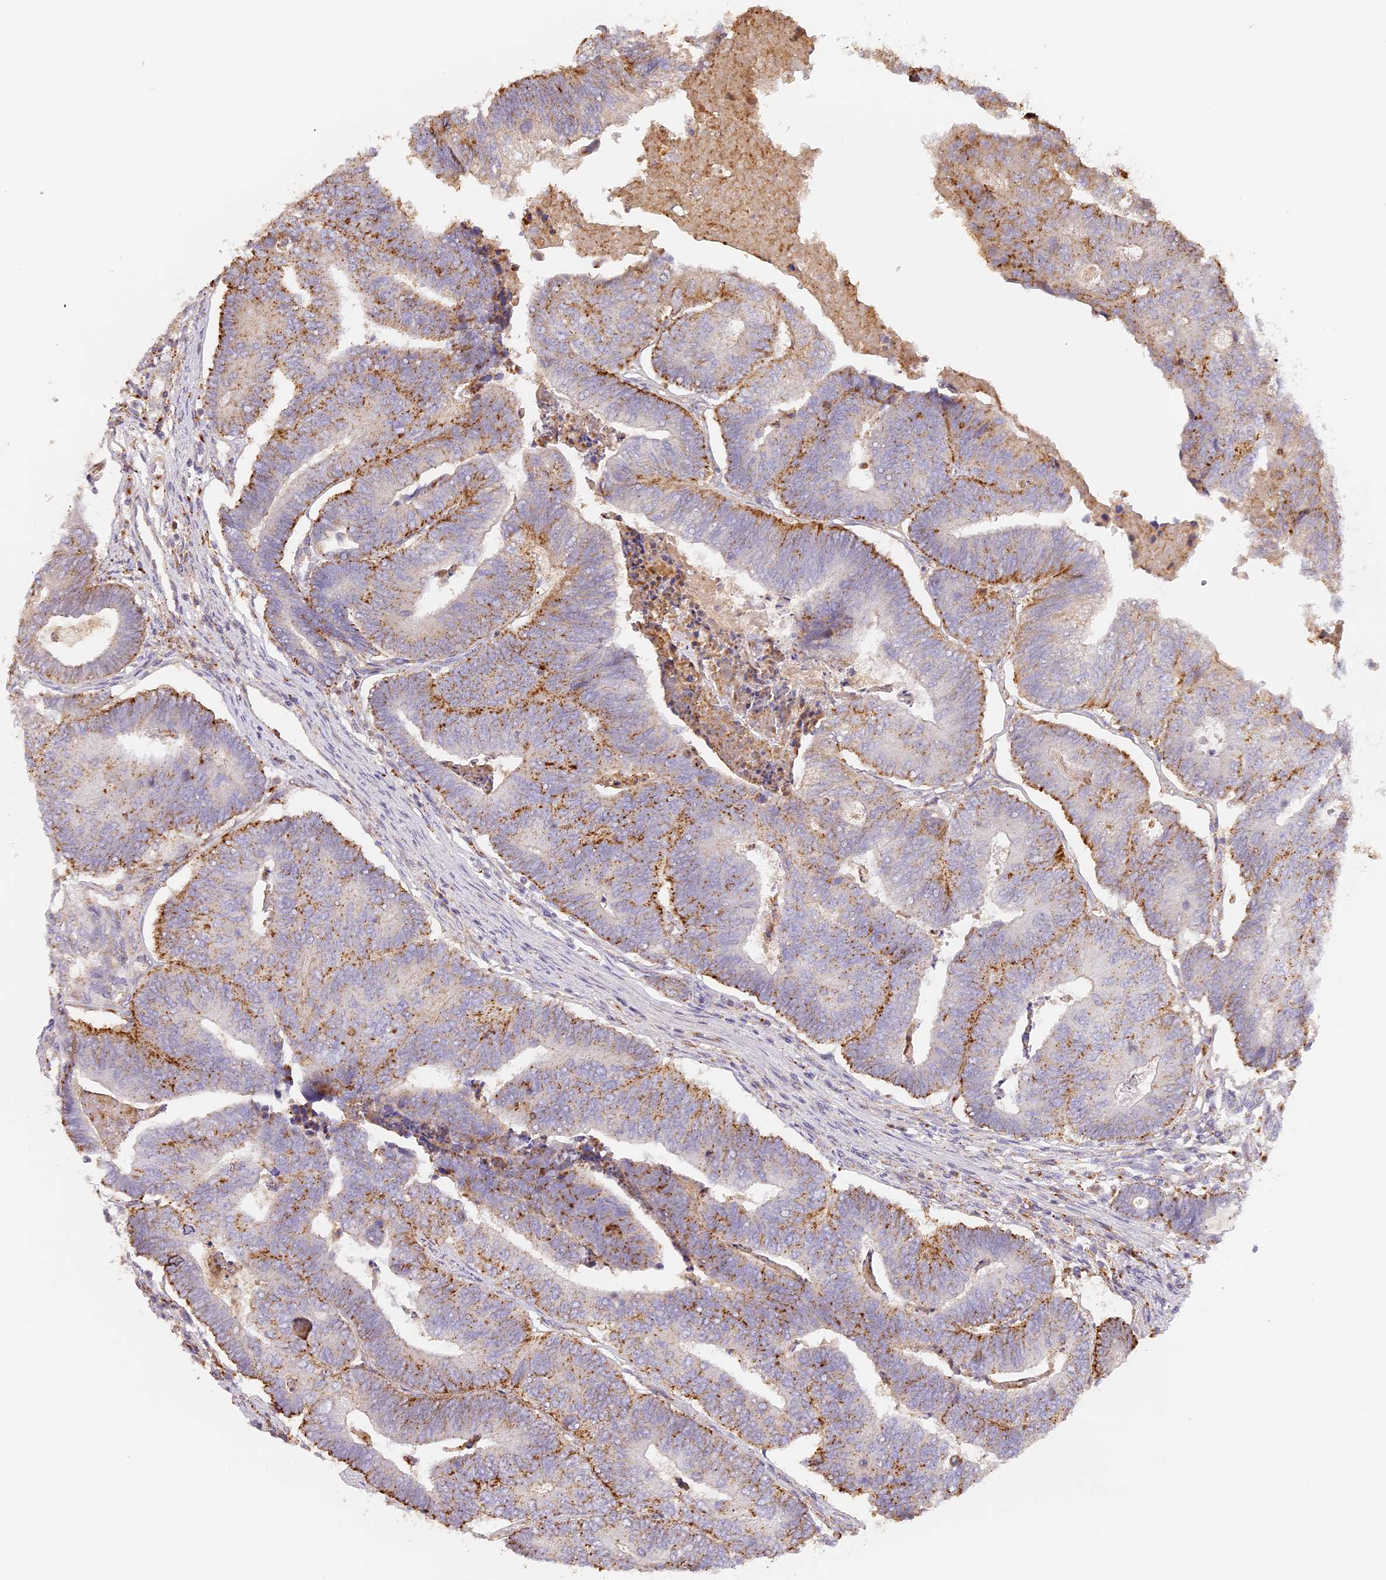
{"staining": {"intensity": "moderate", "quantity": ">75%", "location": "cytoplasmic/membranous"}, "tissue": "colorectal cancer", "cell_type": "Tumor cells", "image_type": "cancer", "snomed": [{"axis": "morphology", "description": "Adenocarcinoma, NOS"}, {"axis": "topography", "description": "Colon"}], "caption": "Protein expression analysis of adenocarcinoma (colorectal) exhibits moderate cytoplasmic/membranous expression in about >75% of tumor cells.", "gene": "LAMP2", "patient": {"sex": "female", "age": 67}}